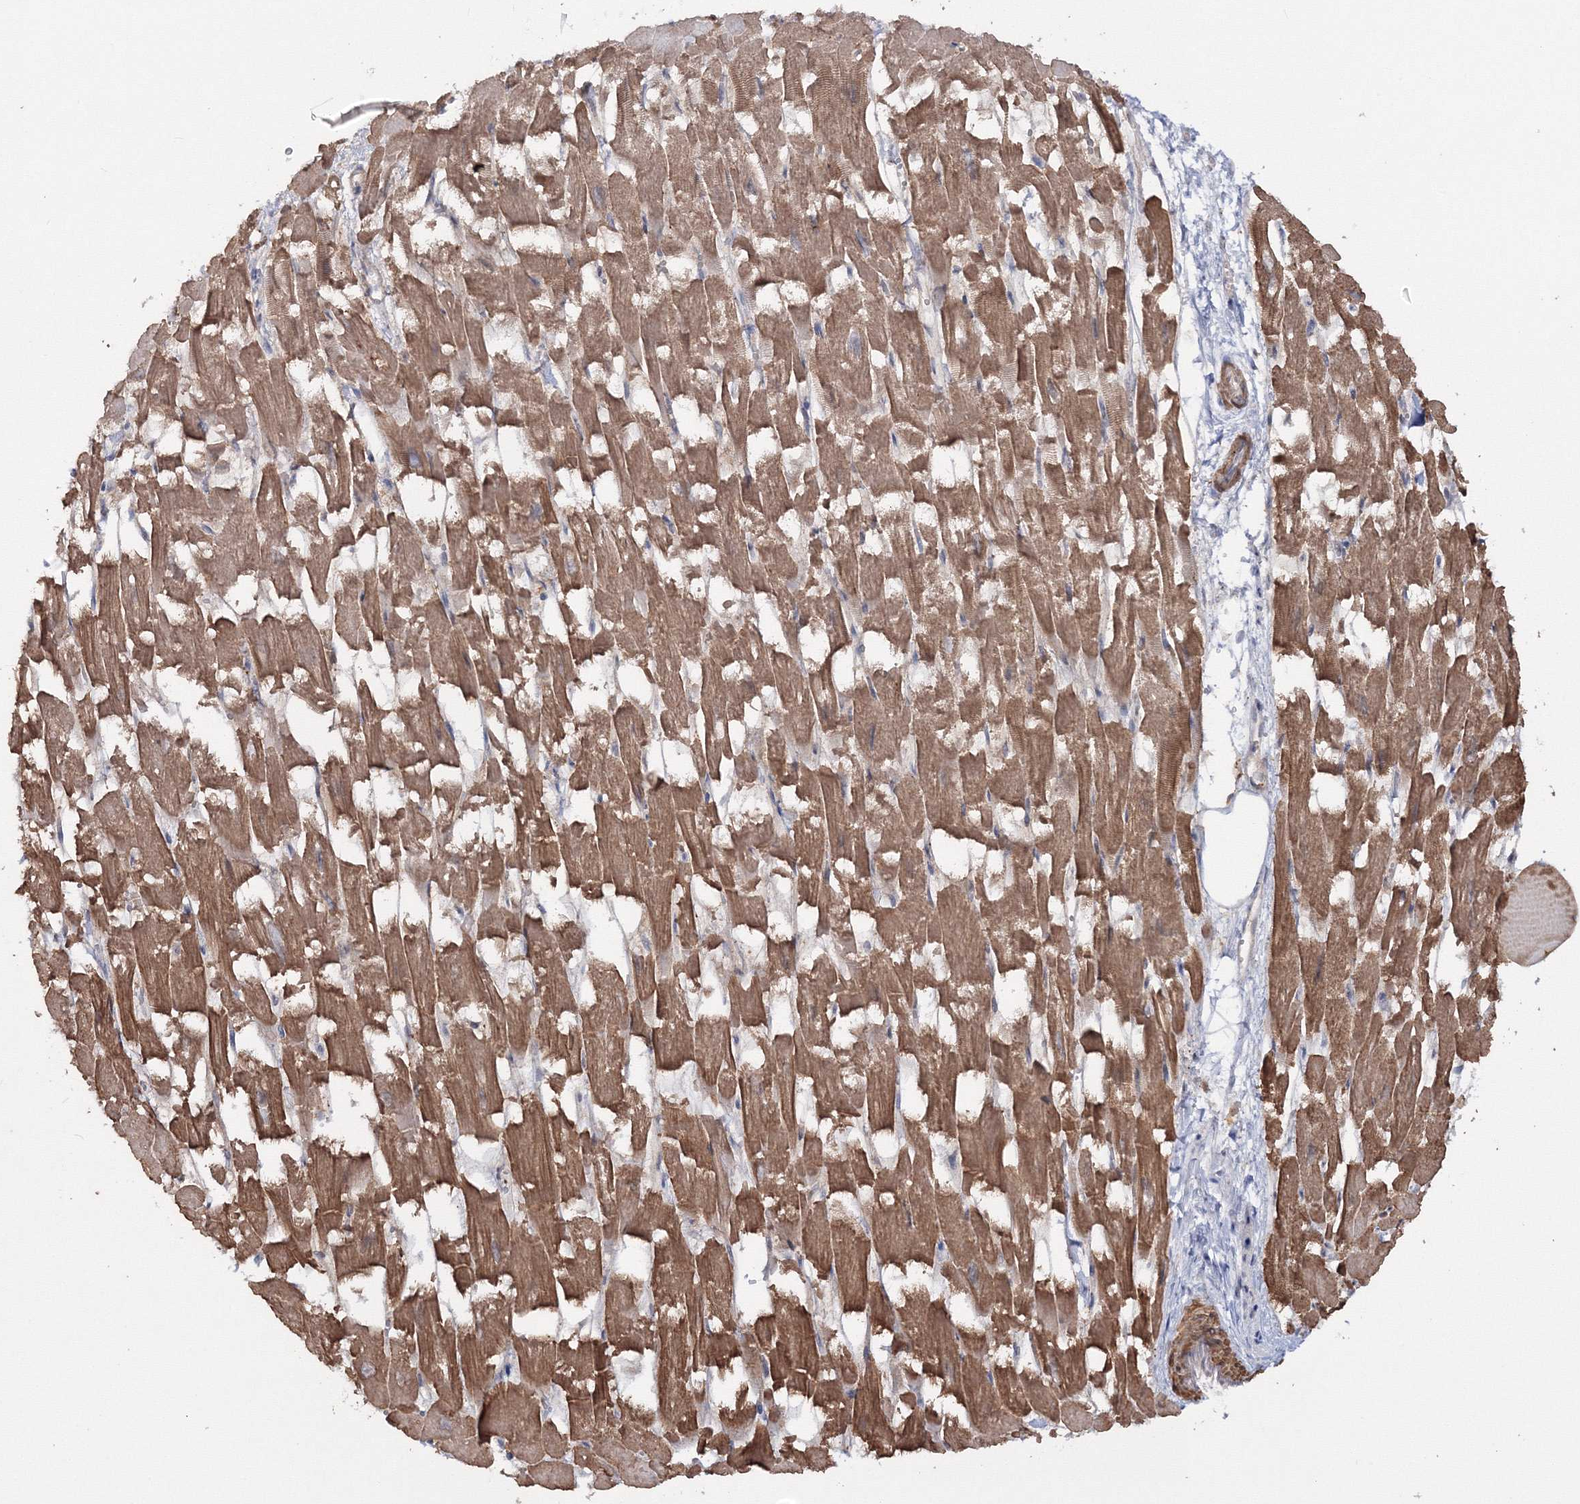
{"staining": {"intensity": "moderate", "quantity": ">75%", "location": "cytoplasmic/membranous"}, "tissue": "heart muscle", "cell_type": "Cardiomyocytes", "image_type": "normal", "snomed": [{"axis": "morphology", "description": "Normal tissue, NOS"}, {"axis": "topography", "description": "Heart"}], "caption": "Immunohistochemistry staining of unremarkable heart muscle, which reveals medium levels of moderate cytoplasmic/membranous staining in about >75% of cardiomyocytes indicating moderate cytoplasmic/membranous protein positivity. The staining was performed using DAB (3,3'-diaminobenzidine) (brown) for protein detection and nuclei were counterstained in hematoxylin (blue).", "gene": "IPMK", "patient": {"sex": "male", "age": 54}}